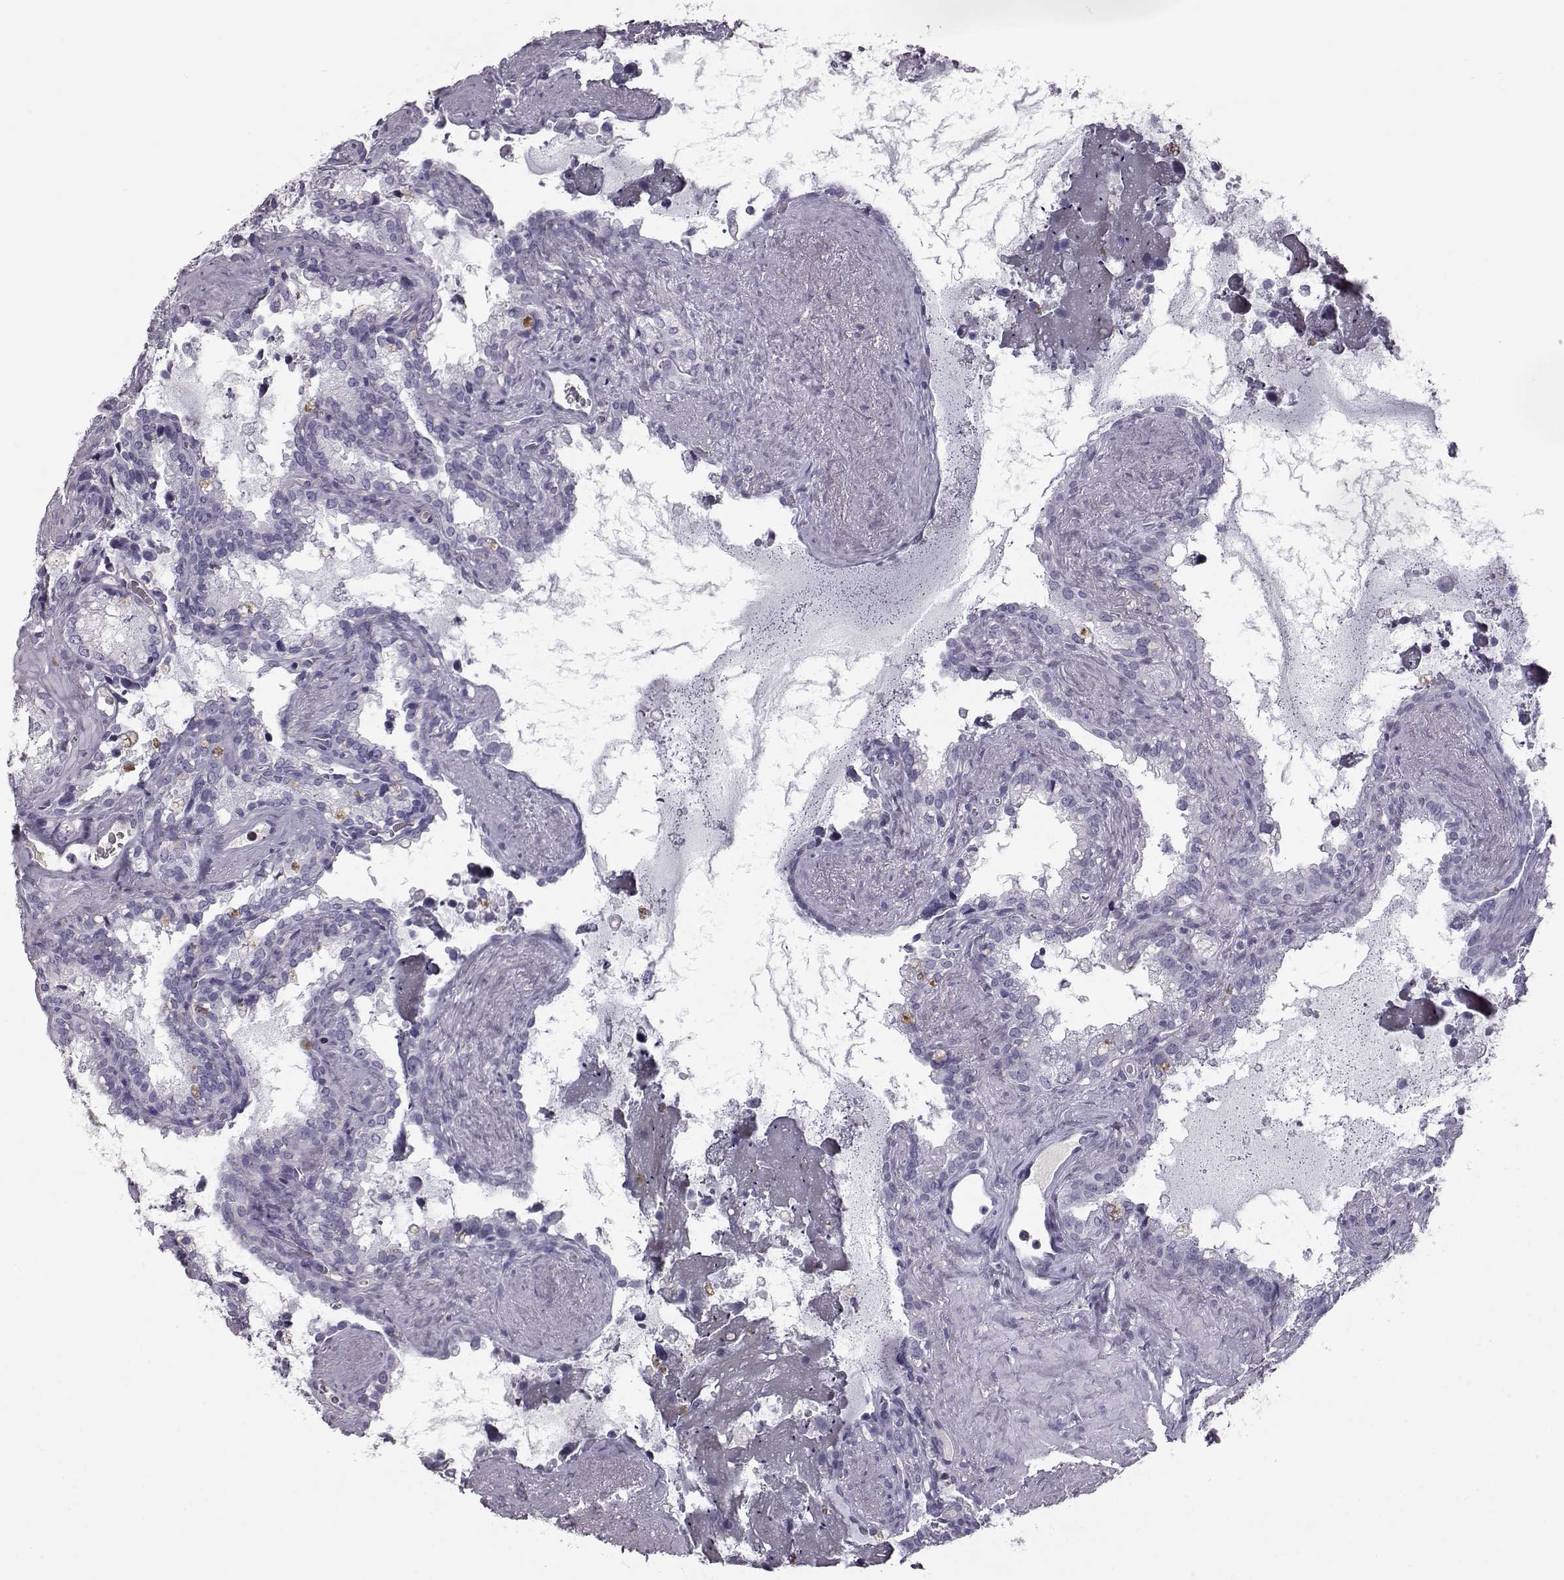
{"staining": {"intensity": "negative", "quantity": "none", "location": "none"}, "tissue": "seminal vesicle", "cell_type": "Glandular cells", "image_type": "normal", "snomed": [{"axis": "morphology", "description": "Normal tissue, NOS"}, {"axis": "topography", "description": "Seminal veicle"}], "caption": "Photomicrograph shows no significant protein staining in glandular cells of benign seminal vesicle. (Stains: DAB (3,3'-diaminobenzidine) immunohistochemistry (IHC) with hematoxylin counter stain, Microscopy: brightfield microscopy at high magnification).", "gene": "CCL19", "patient": {"sex": "male", "age": 71}}